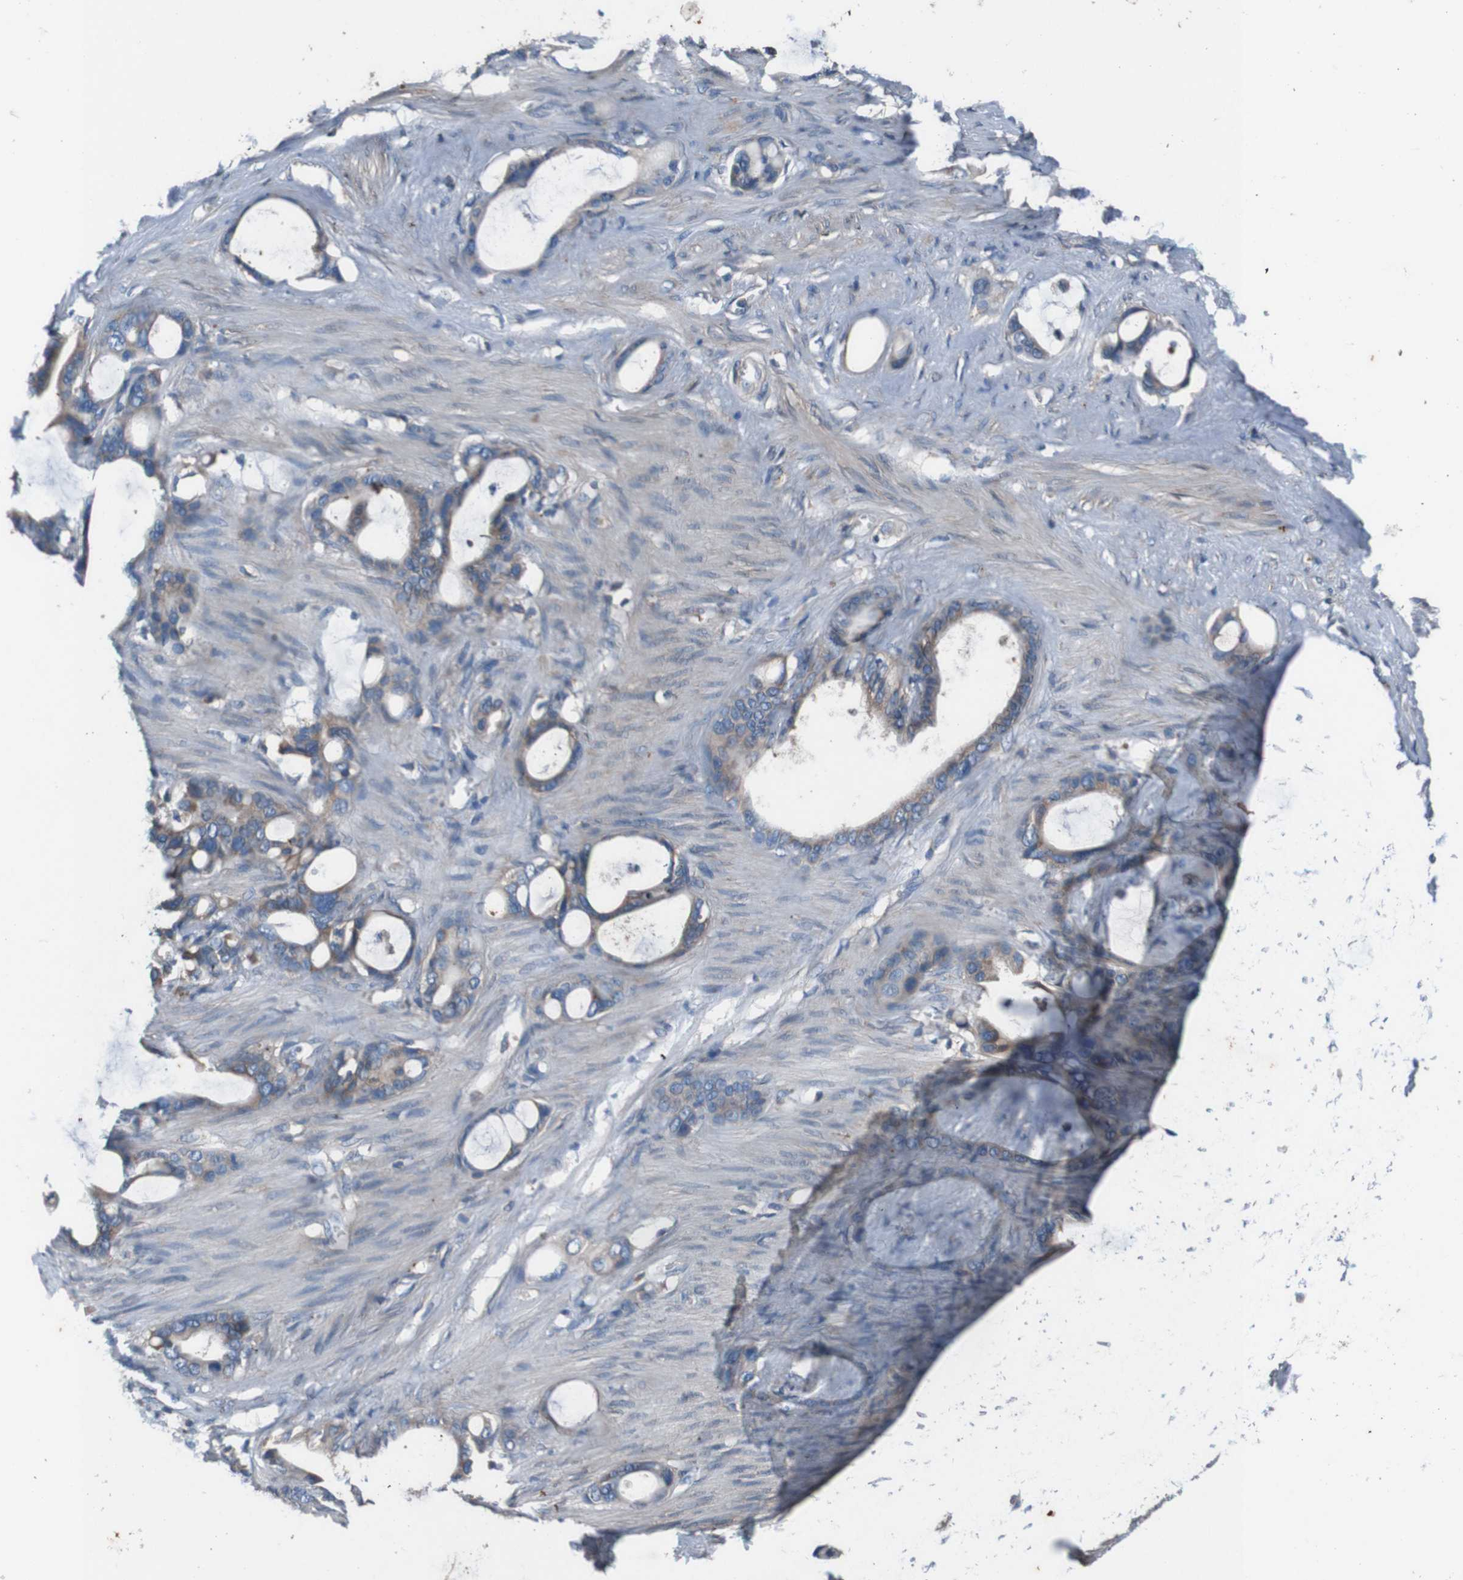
{"staining": {"intensity": "moderate", "quantity": "25%-75%", "location": "cytoplasmic/membranous"}, "tissue": "stomach cancer", "cell_type": "Tumor cells", "image_type": "cancer", "snomed": [{"axis": "morphology", "description": "Adenocarcinoma, NOS"}, {"axis": "topography", "description": "Stomach"}], "caption": "Immunohistochemistry (IHC) photomicrograph of neoplastic tissue: adenocarcinoma (stomach) stained using IHC displays medium levels of moderate protein expression localized specifically in the cytoplasmic/membranous of tumor cells, appearing as a cytoplasmic/membranous brown color.", "gene": "RAB5B", "patient": {"sex": "female", "age": 75}}